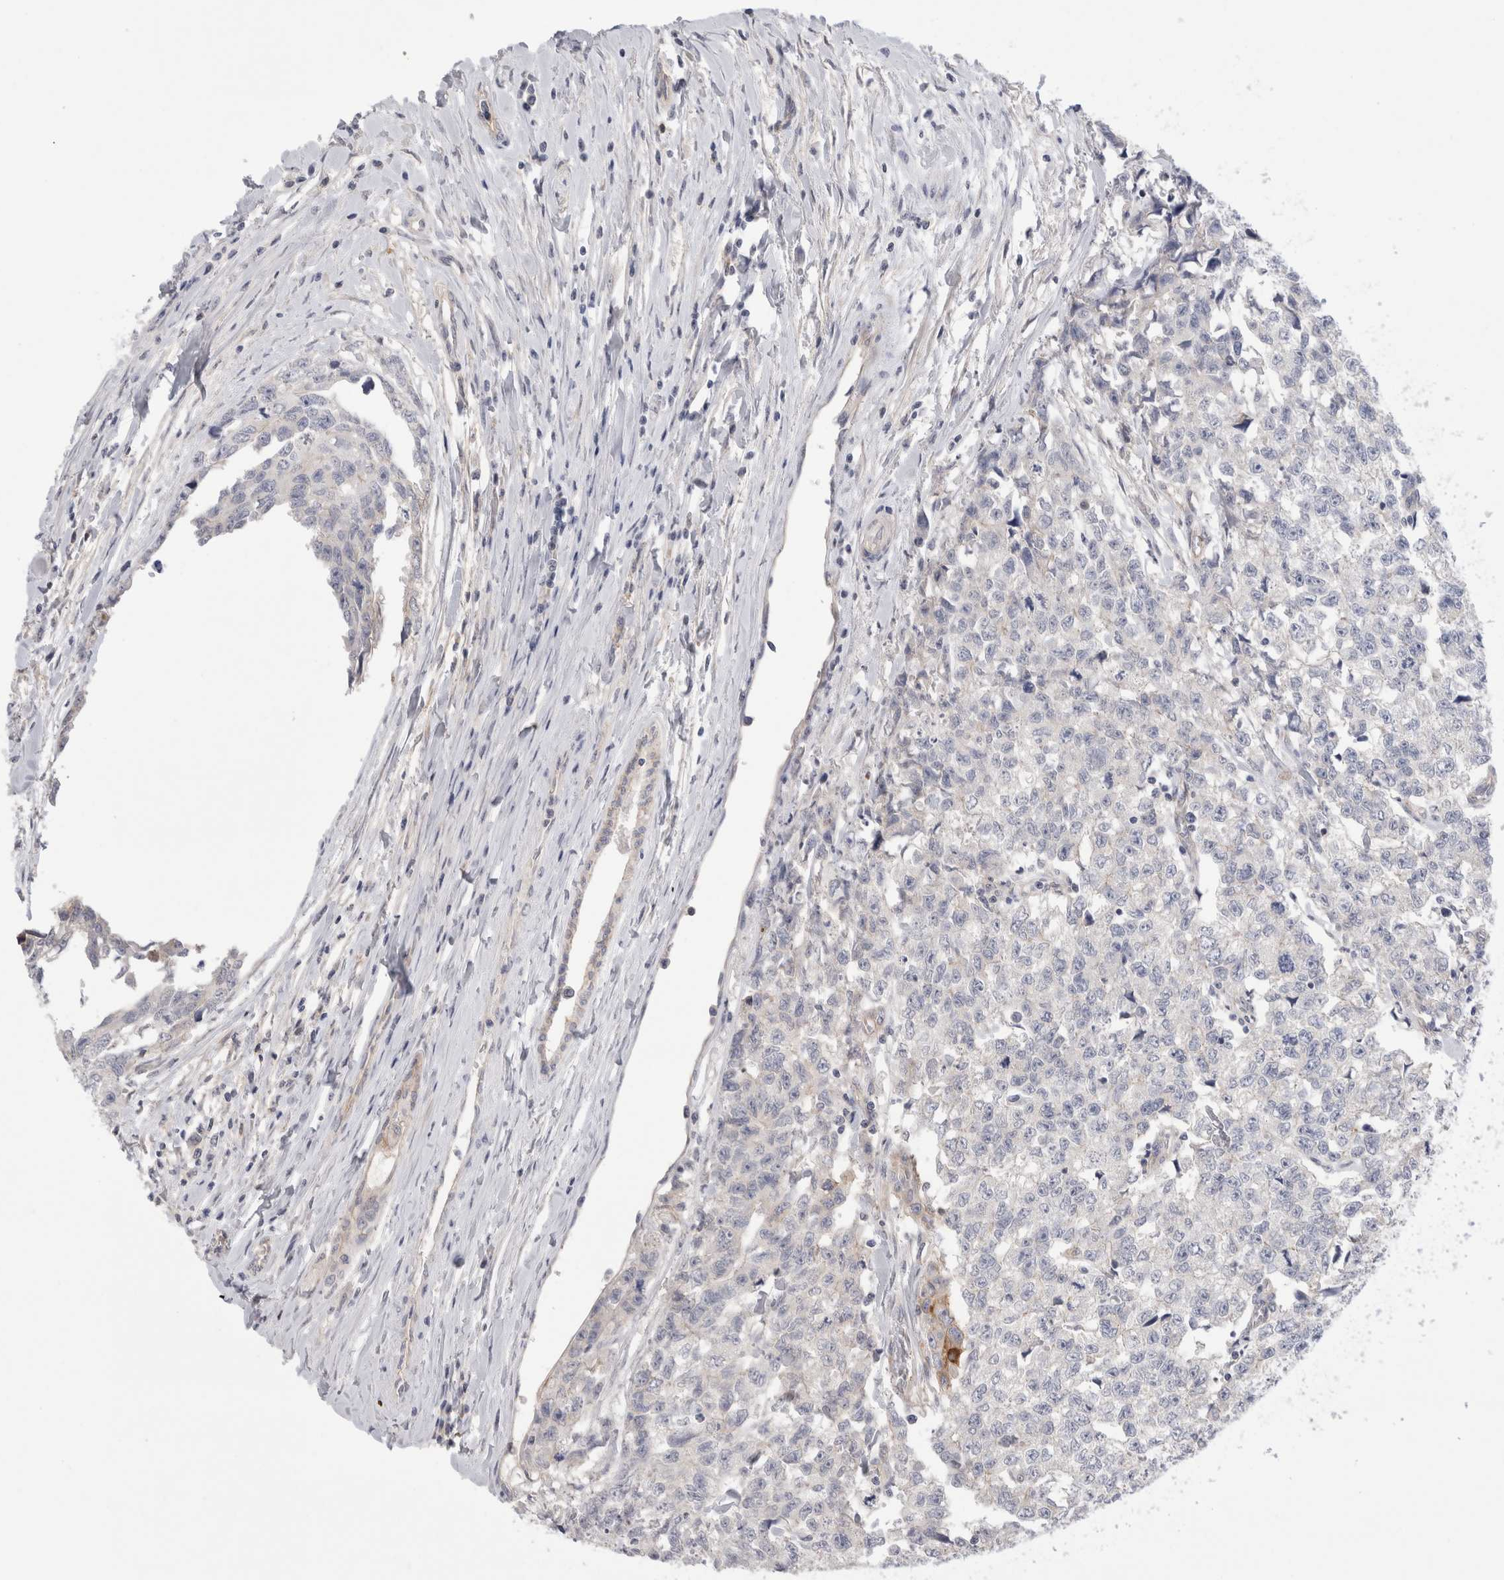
{"staining": {"intensity": "negative", "quantity": "none", "location": "none"}, "tissue": "testis cancer", "cell_type": "Tumor cells", "image_type": "cancer", "snomed": [{"axis": "morphology", "description": "Carcinoma, Embryonal, NOS"}, {"axis": "topography", "description": "Testis"}], "caption": "Immunohistochemistry histopathology image of neoplastic tissue: testis cancer stained with DAB reveals no significant protein staining in tumor cells.", "gene": "VANGL1", "patient": {"sex": "male", "age": 28}}